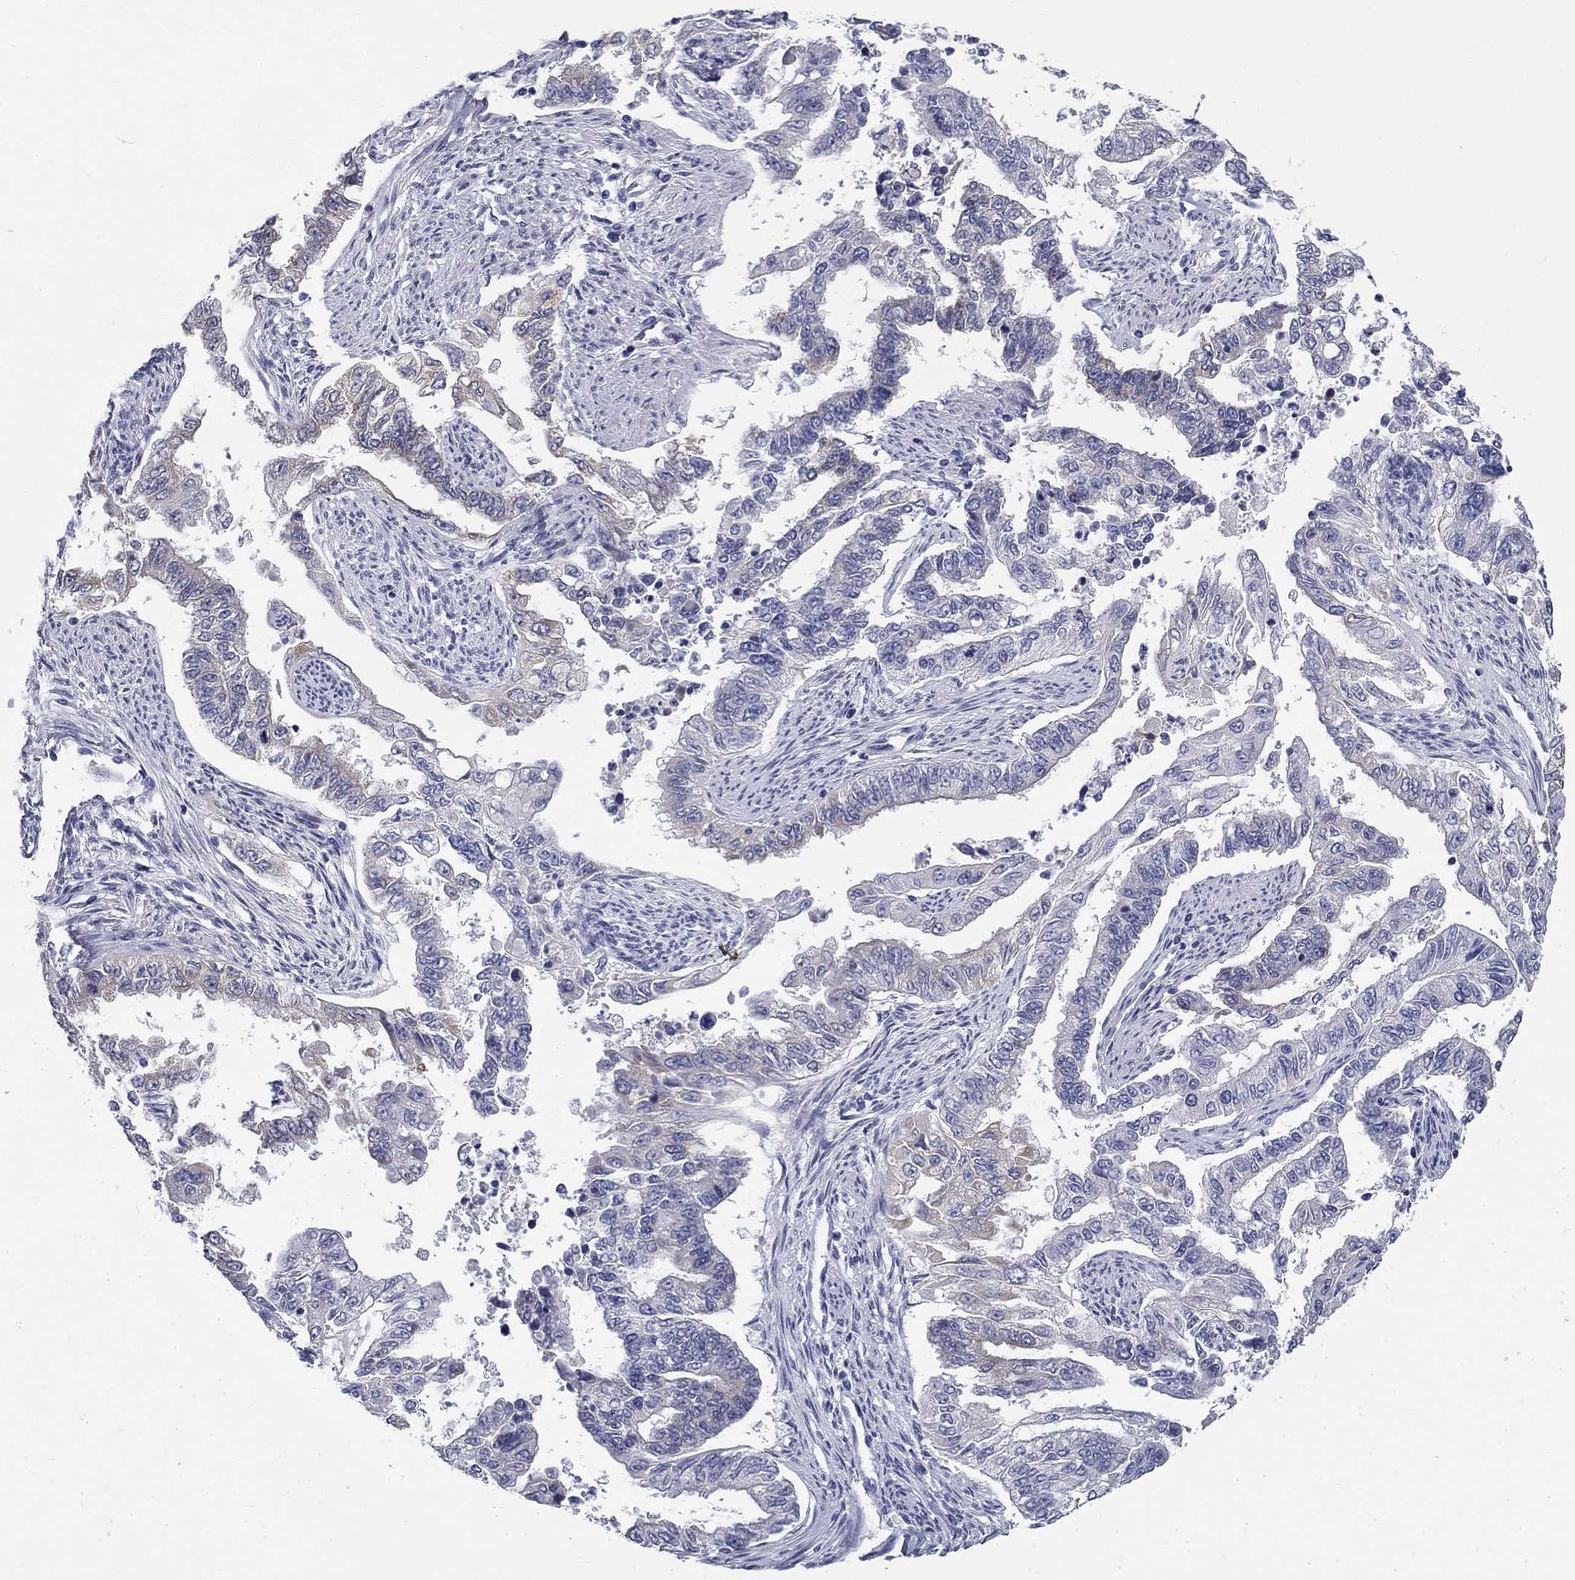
{"staining": {"intensity": "negative", "quantity": "none", "location": "none"}, "tissue": "endometrial cancer", "cell_type": "Tumor cells", "image_type": "cancer", "snomed": [{"axis": "morphology", "description": "Adenocarcinoma, NOS"}, {"axis": "topography", "description": "Uterus"}], "caption": "Immunohistochemical staining of endometrial cancer shows no significant positivity in tumor cells.", "gene": "GALNTL5", "patient": {"sex": "female", "age": 59}}